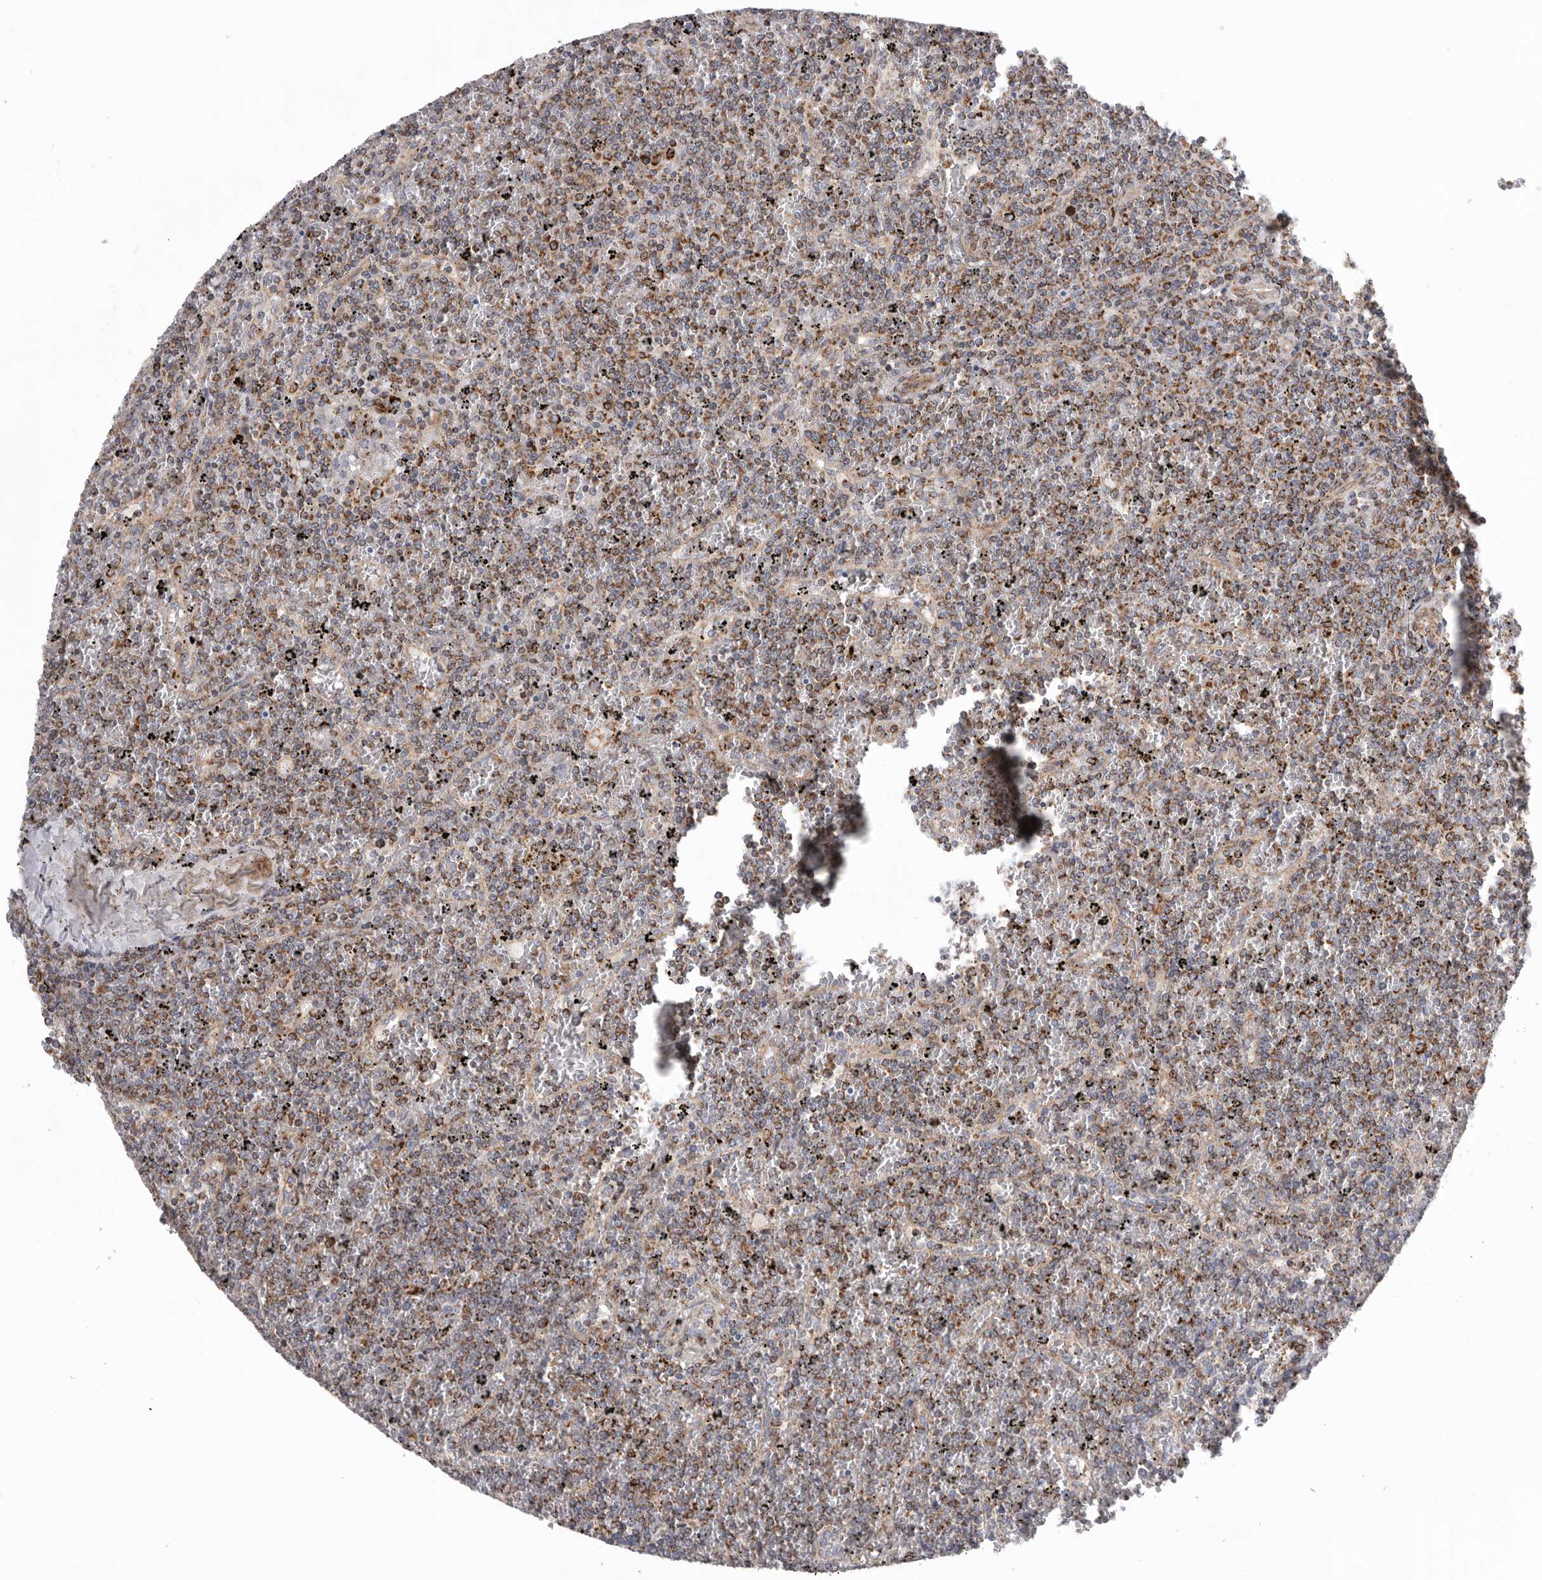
{"staining": {"intensity": "moderate", "quantity": ">75%", "location": "cytoplasmic/membranous"}, "tissue": "lymphoma", "cell_type": "Tumor cells", "image_type": "cancer", "snomed": [{"axis": "morphology", "description": "Malignant lymphoma, non-Hodgkin's type, Low grade"}, {"axis": "topography", "description": "Spleen"}], "caption": "Human low-grade malignant lymphoma, non-Hodgkin's type stained for a protein (brown) displays moderate cytoplasmic/membranous positive positivity in about >75% of tumor cells.", "gene": "FKBP8", "patient": {"sex": "female", "age": 19}}